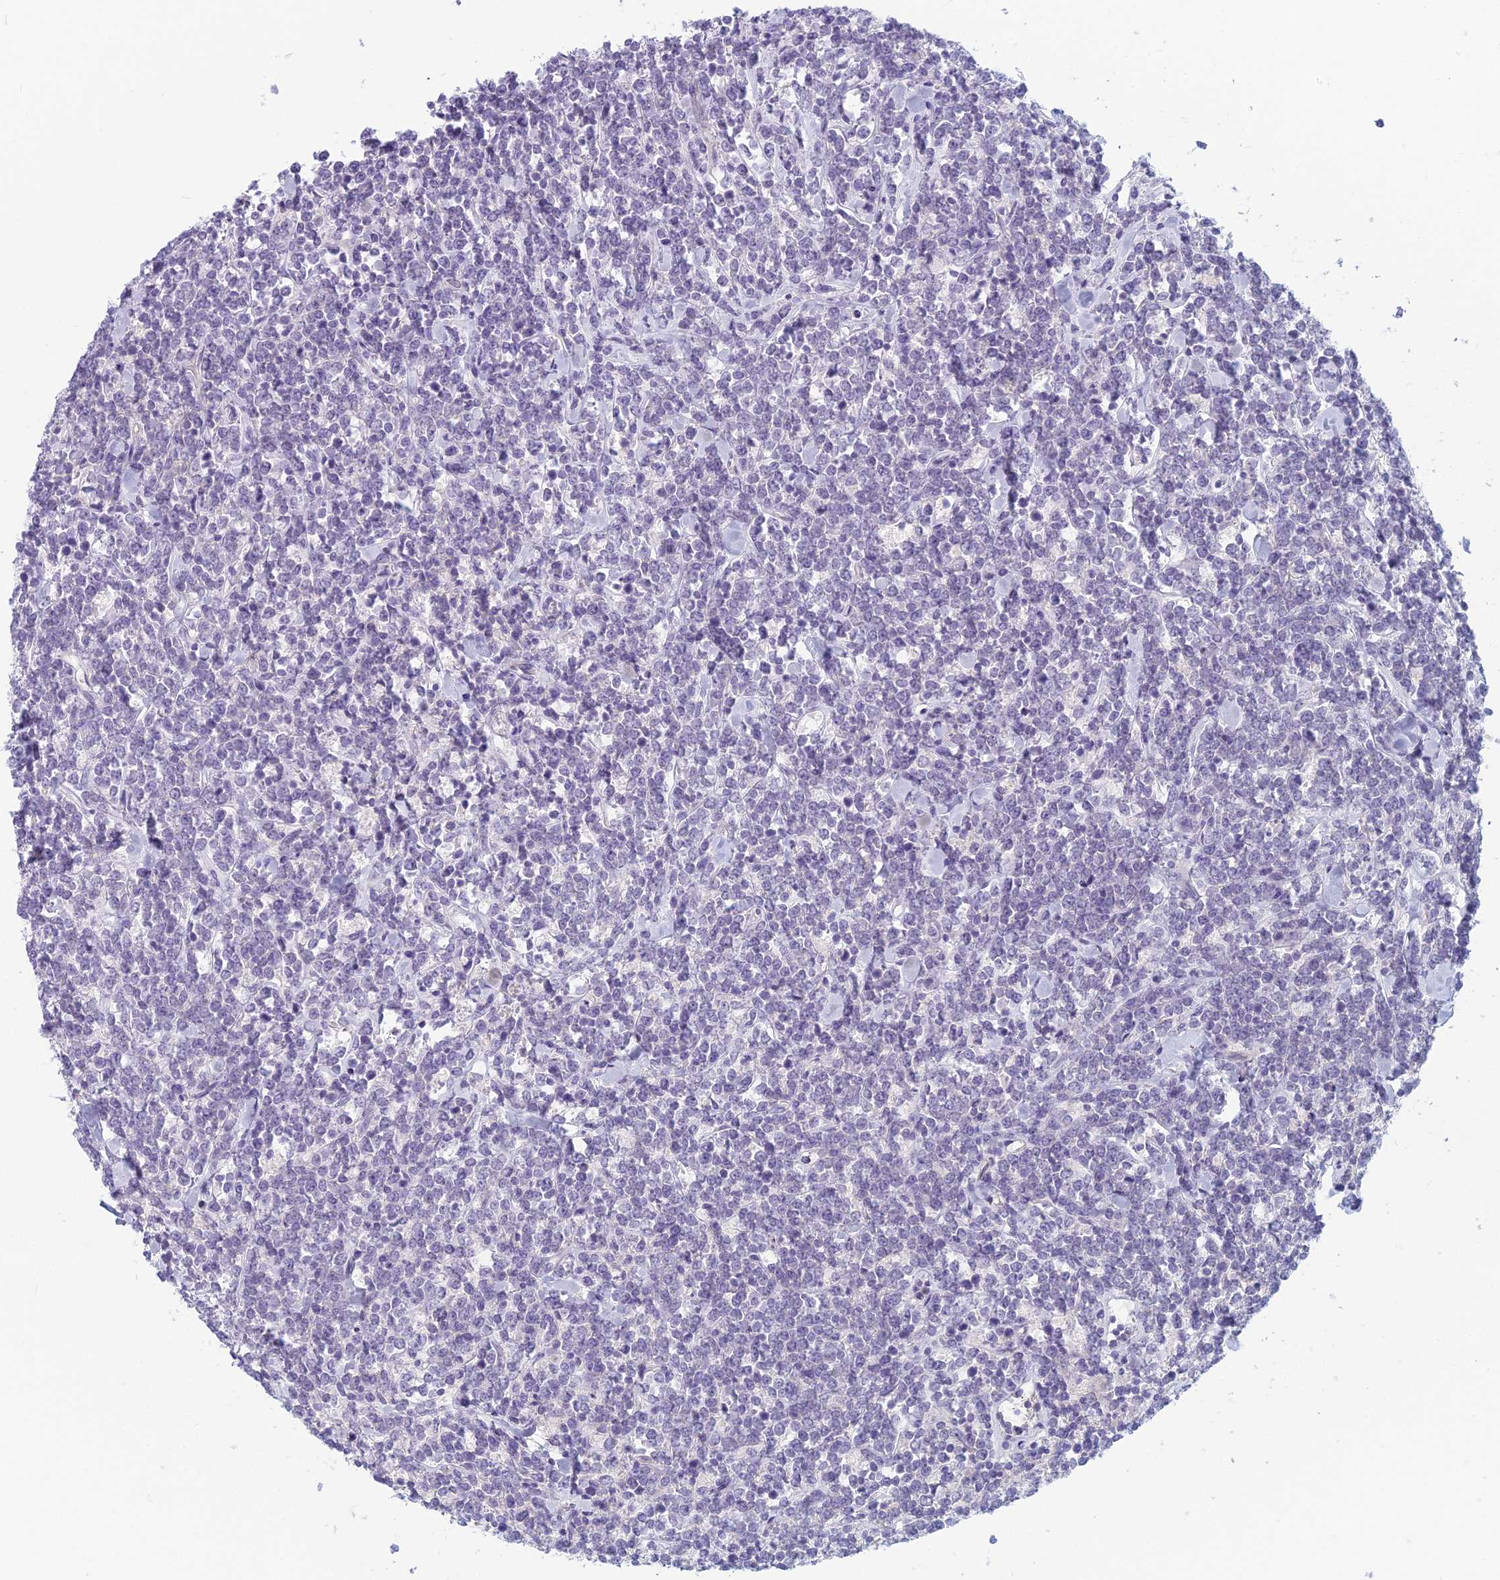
{"staining": {"intensity": "negative", "quantity": "none", "location": "none"}, "tissue": "lymphoma", "cell_type": "Tumor cells", "image_type": "cancer", "snomed": [{"axis": "morphology", "description": "Malignant lymphoma, non-Hodgkin's type, High grade"}, {"axis": "topography", "description": "Small intestine"}], "caption": "High power microscopy histopathology image of an IHC photomicrograph of malignant lymphoma, non-Hodgkin's type (high-grade), revealing no significant positivity in tumor cells.", "gene": "RBM41", "patient": {"sex": "male", "age": 8}}